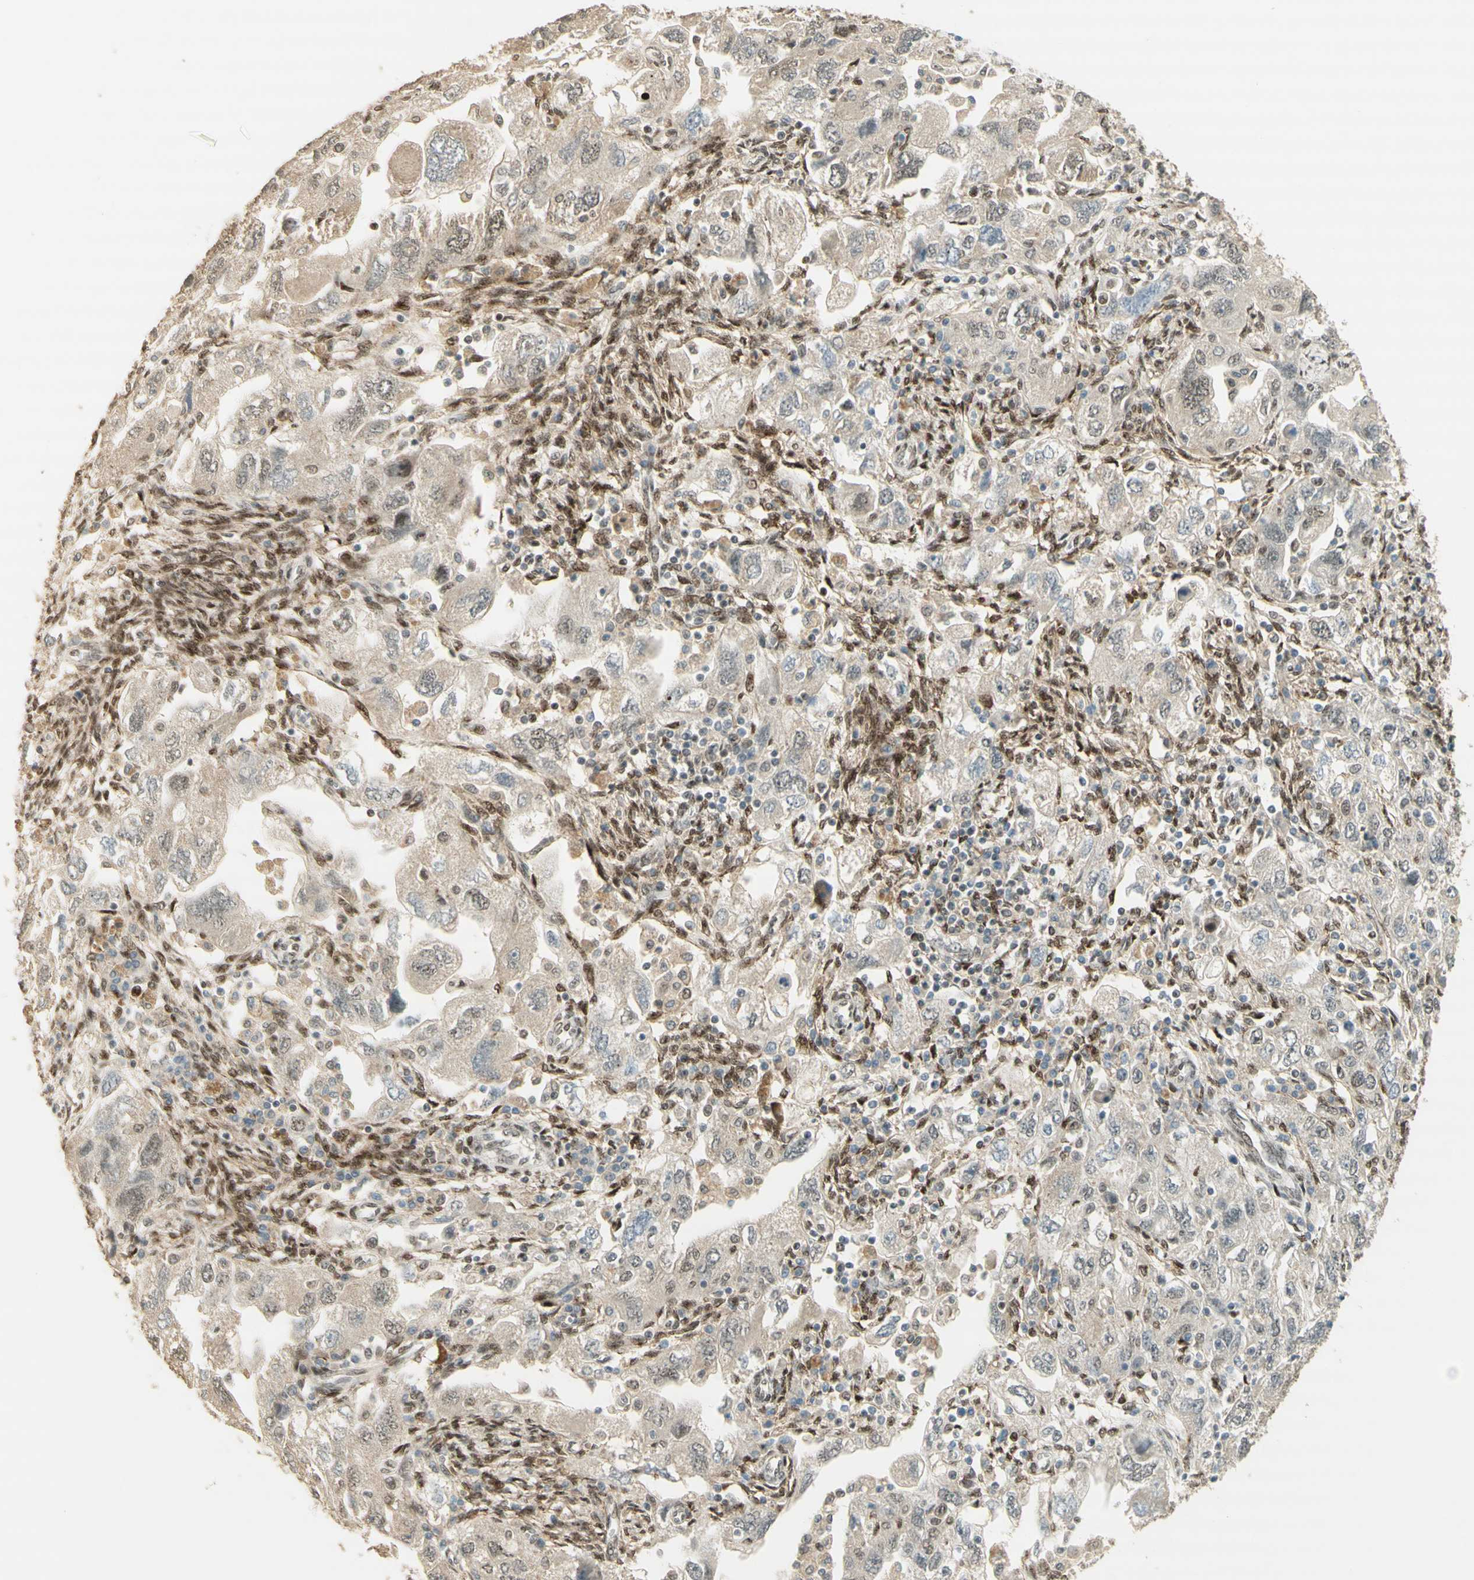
{"staining": {"intensity": "weak", "quantity": ">75%", "location": "cytoplasmic/membranous"}, "tissue": "ovarian cancer", "cell_type": "Tumor cells", "image_type": "cancer", "snomed": [{"axis": "morphology", "description": "Carcinoma, NOS"}, {"axis": "morphology", "description": "Cystadenocarcinoma, serous, NOS"}, {"axis": "topography", "description": "Ovary"}], "caption": "A histopathology image showing weak cytoplasmic/membranous staining in approximately >75% of tumor cells in carcinoma (ovarian), as visualized by brown immunohistochemical staining.", "gene": "FOXP1", "patient": {"sex": "female", "age": 69}}